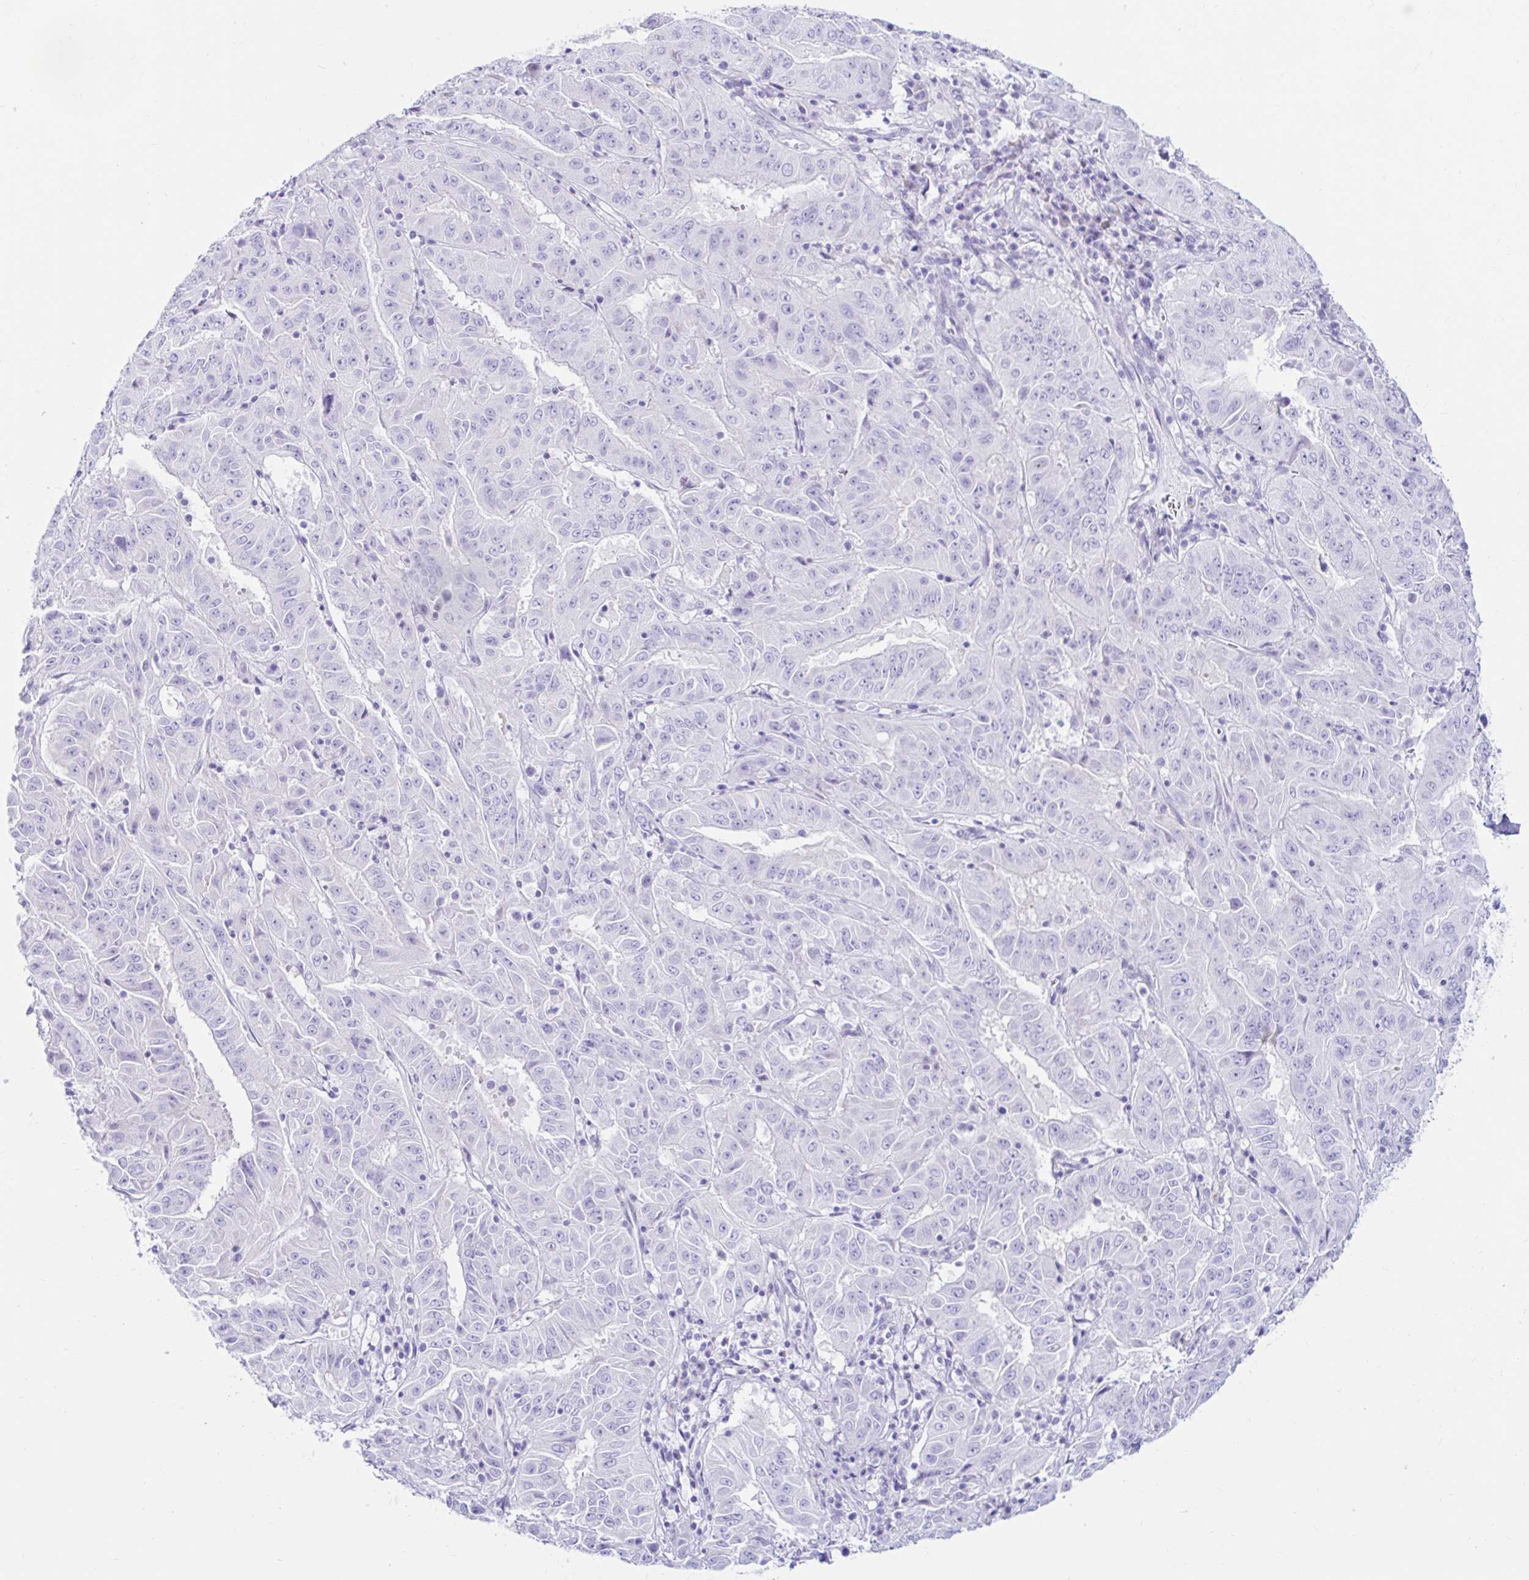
{"staining": {"intensity": "negative", "quantity": "none", "location": "none"}, "tissue": "pancreatic cancer", "cell_type": "Tumor cells", "image_type": "cancer", "snomed": [{"axis": "morphology", "description": "Adenocarcinoma, NOS"}, {"axis": "topography", "description": "Pancreas"}], "caption": "Immunohistochemistry image of pancreatic cancer (adenocarcinoma) stained for a protein (brown), which shows no expression in tumor cells.", "gene": "BEST1", "patient": {"sex": "male", "age": 63}}